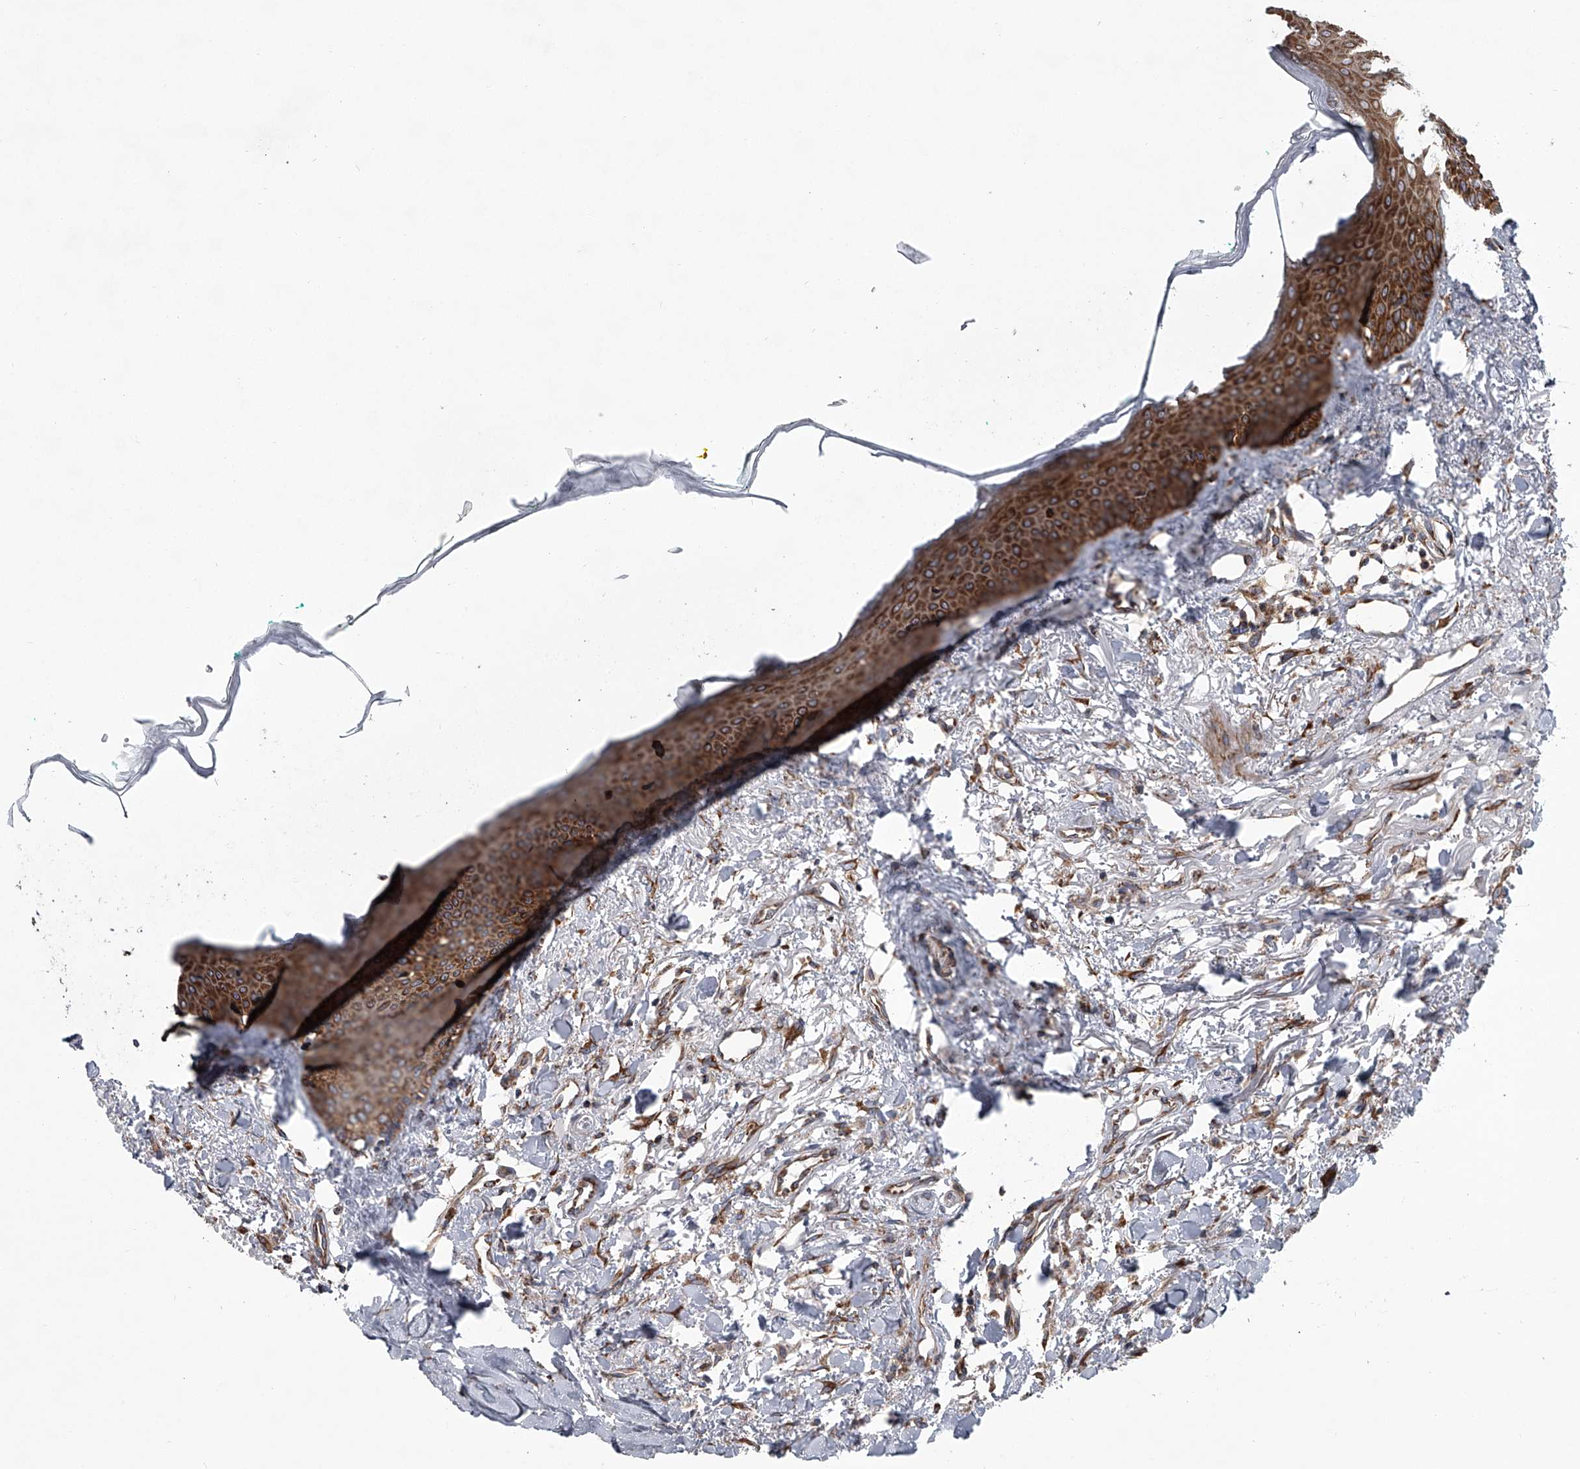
{"staining": {"intensity": "strong", "quantity": "25%-75%", "location": "cytoplasmic/membranous"}, "tissue": "oral mucosa", "cell_type": "Squamous epithelial cells", "image_type": "normal", "snomed": [{"axis": "morphology", "description": "Normal tissue, NOS"}, {"axis": "topography", "description": "Oral tissue"}], "caption": "High-magnification brightfield microscopy of unremarkable oral mucosa stained with DAB (brown) and counterstained with hematoxylin (blue). squamous epithelial cells exhibit strong cytoplasmic/membranous staining is present in about25%-75% of cells.", "gene": "ZC3H15", "patient": {"sex": "female", "age": 70}}